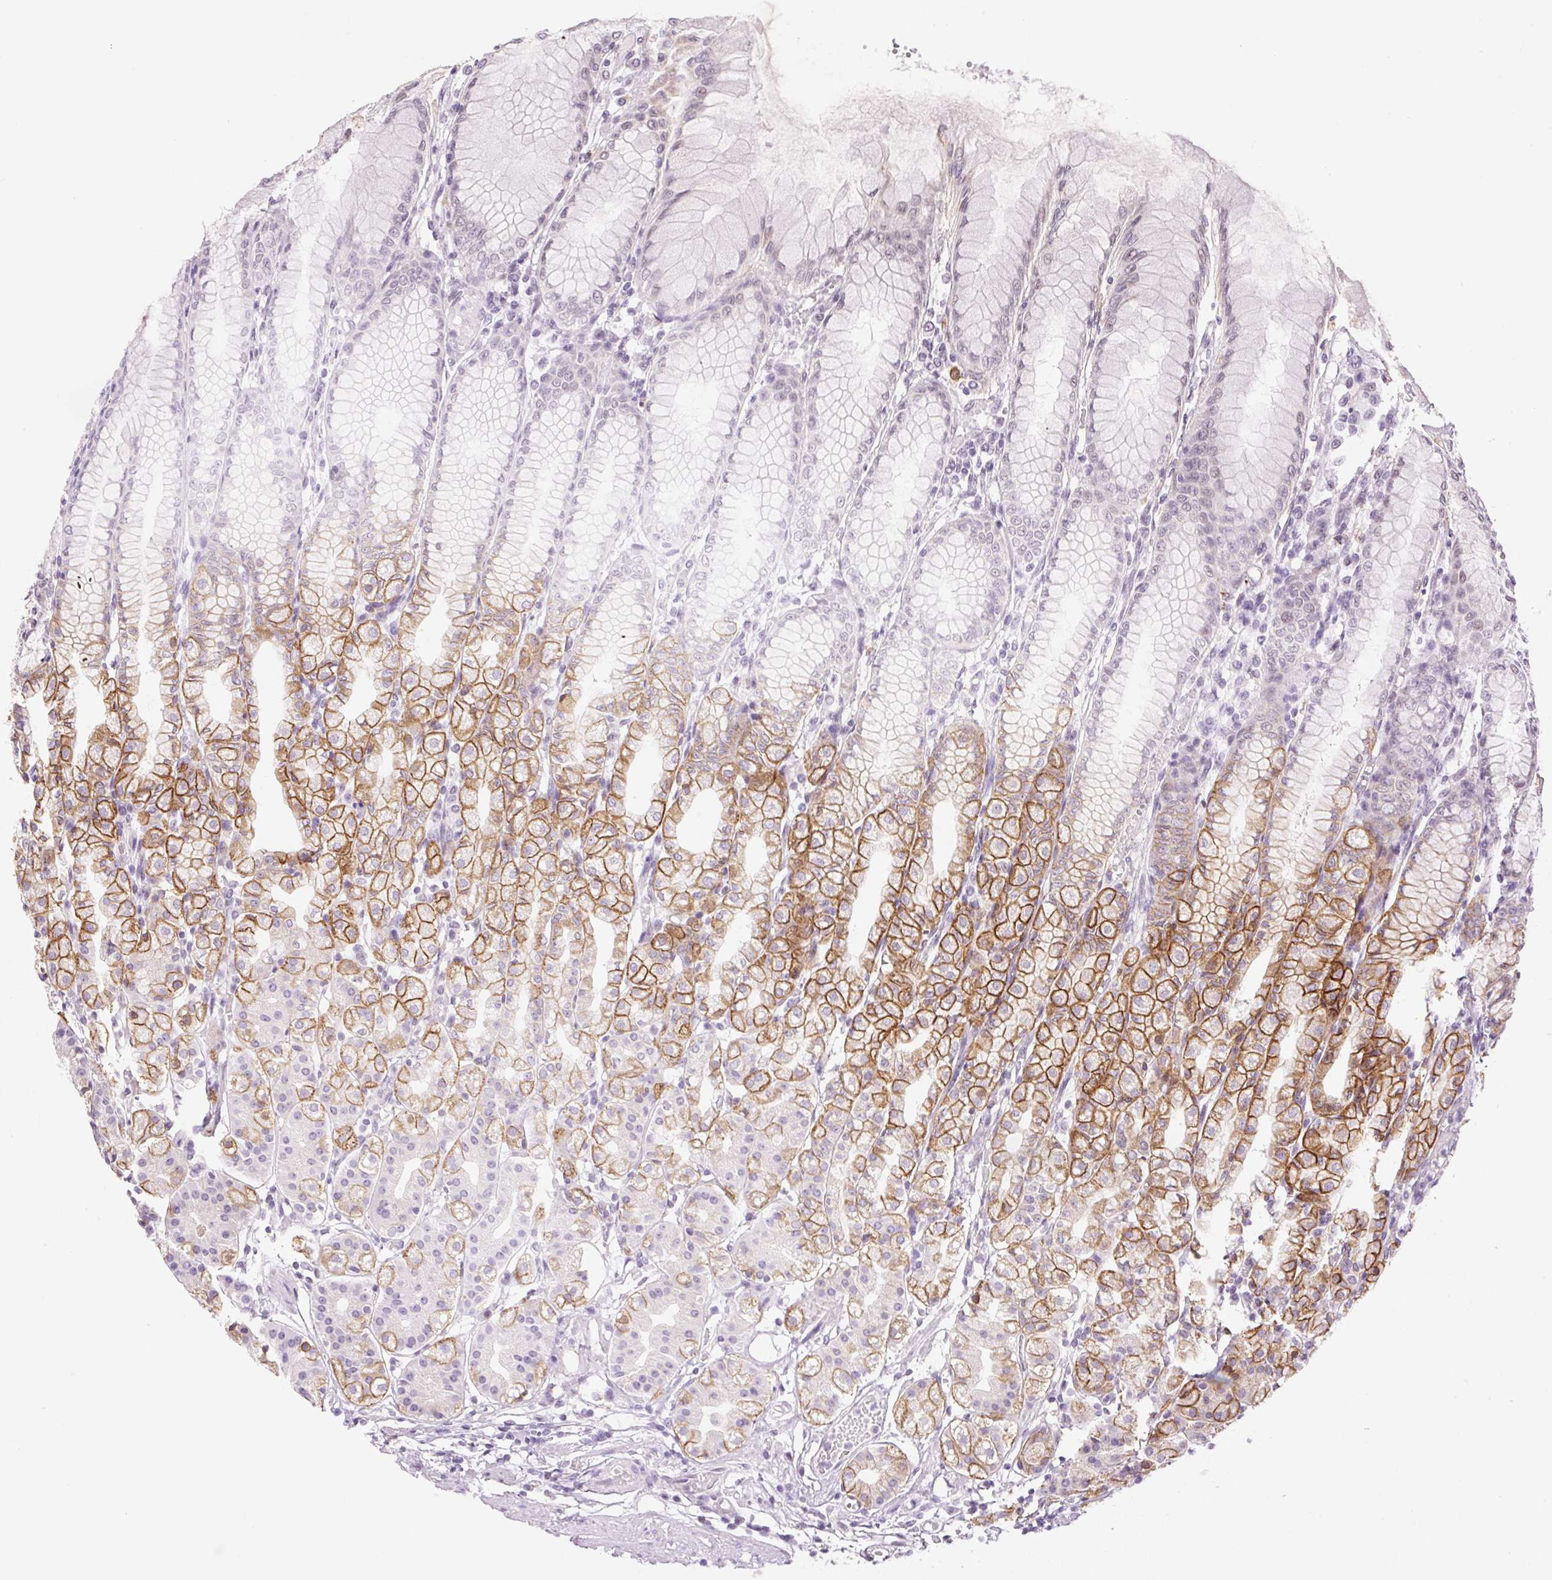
{"staining": {"intensity": "strong", "quantity": "25%-75%", "location": "cytoplasmic/membranous,nuclear"}, "tissue": "stomach", "cell_type": "Glandular cells", "image_type": "normal", "snomed": [{"axis": "morphology", "description": "Normal tissue, NOS"}, {"axis": "topography", "description": "Stomach"}], "caption": "A micrograph of stomach stained for a protein exhibits strong cytoplasmic/membranous,nuclear brown staining in glandular cells. (Stains: DAB in brown, nuclei in blue, Microscopy: brightfield microscopy at high magnification).", "gene": "PALM3", "patient": {"sex": "female", "age": 57}}